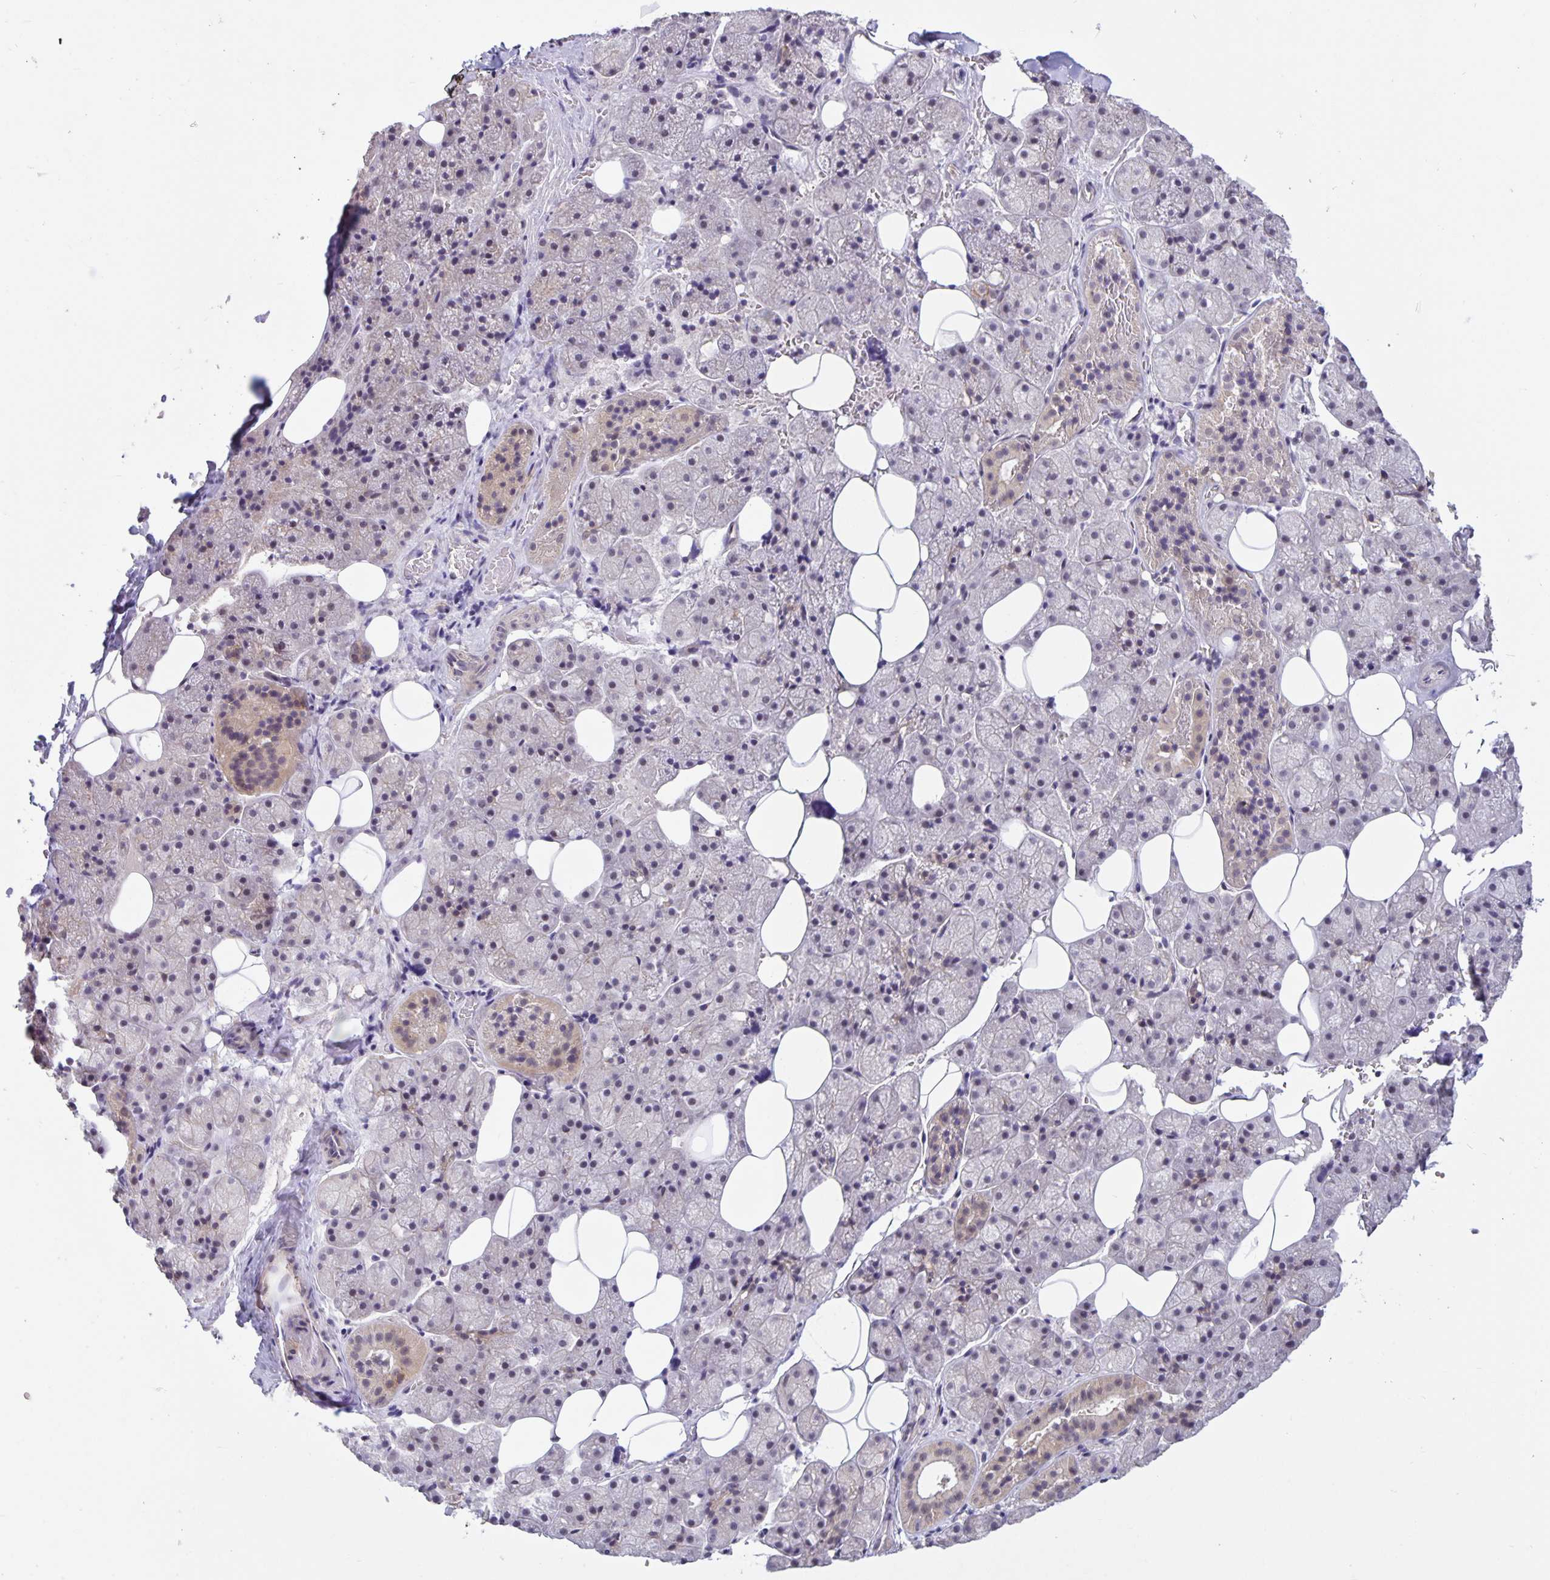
{"staining": {"intensity": "weak", "quantity": "<25%", "location": "cytoplasmic/membranous"}, "tissue": "salivary gland", "cell_type": "Glandular cells", "image_type": "normal", "snomed": [{"axis": "morphology", "description": "Normal tissue, NOS"}, {"axis": "topography", "description": "Salivary gland"}, {"axis": "topography", "description": "Peripheral nerve tissue"}], "caption": "Human salivary gland stained for a protein using immunohistochemistry (IHC) demonstrates no positivity in glandular cells.", "gene": "ARVCF", "patient": {"sex": "male", "age": 38}}